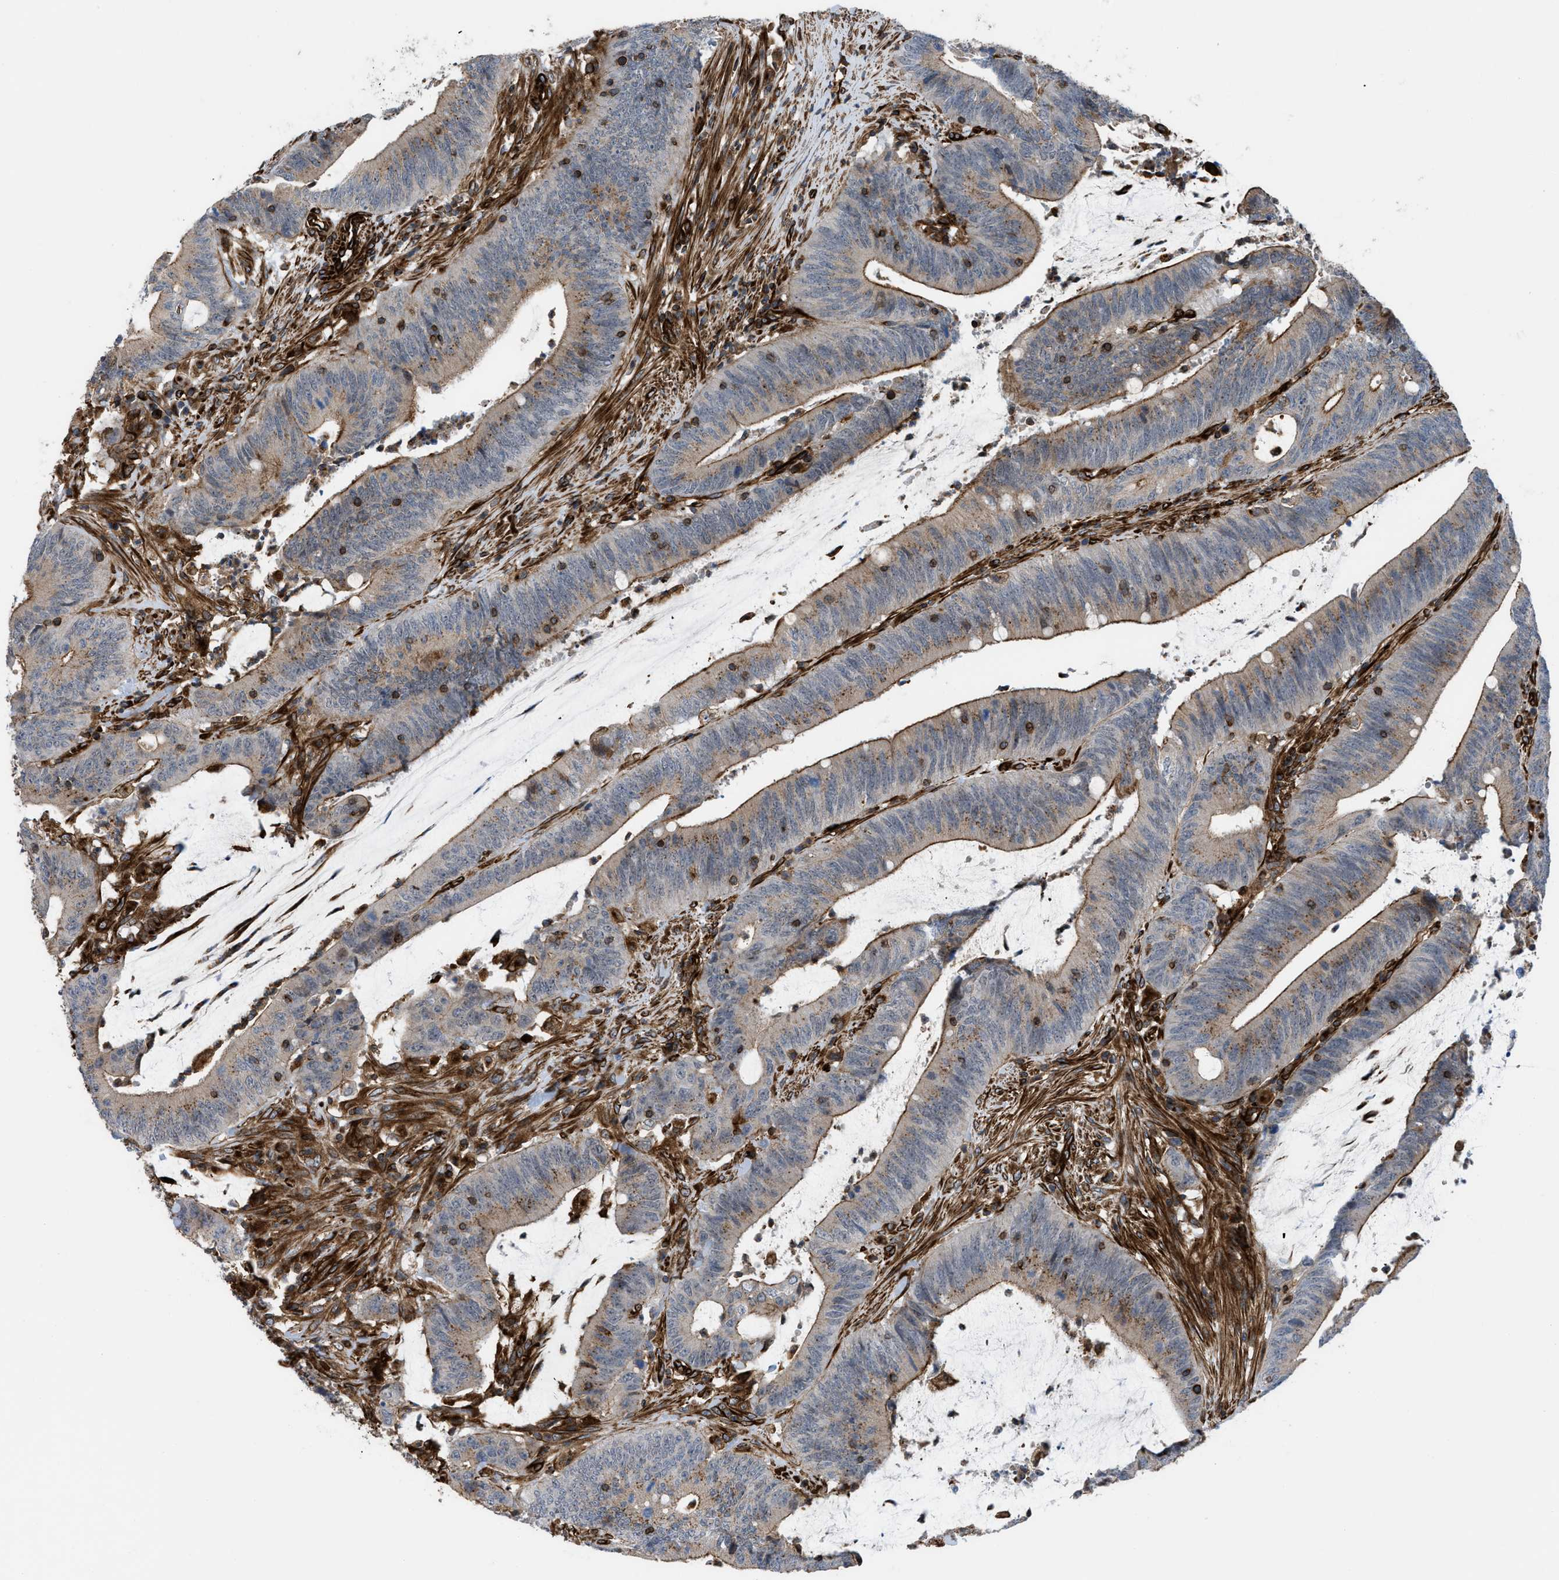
{"staining": {"intensity": "moderate", "quantity": "25%-75%", "location": "cytoplasmic/membranous"}, "tissue": "colorectal cancer", "cell_type": "Tumor cells", "image_type": "cancer", "snomed": [{"axis": "morphology", "description": "Normal tissue, NOS"}, {"axis": "morphology", "description": "Adenocarcinoma, NOS"}, {"axis": "topography", "description": "Rectum"}], "caption": "The image shows a brown stain indicating the presence of a protein in the cytoplasmic/membranous of tumor cells in colorectal adenocarcinoma.", "gene": "PTPRE", "patient": {"sex": "female", "age": 66}}